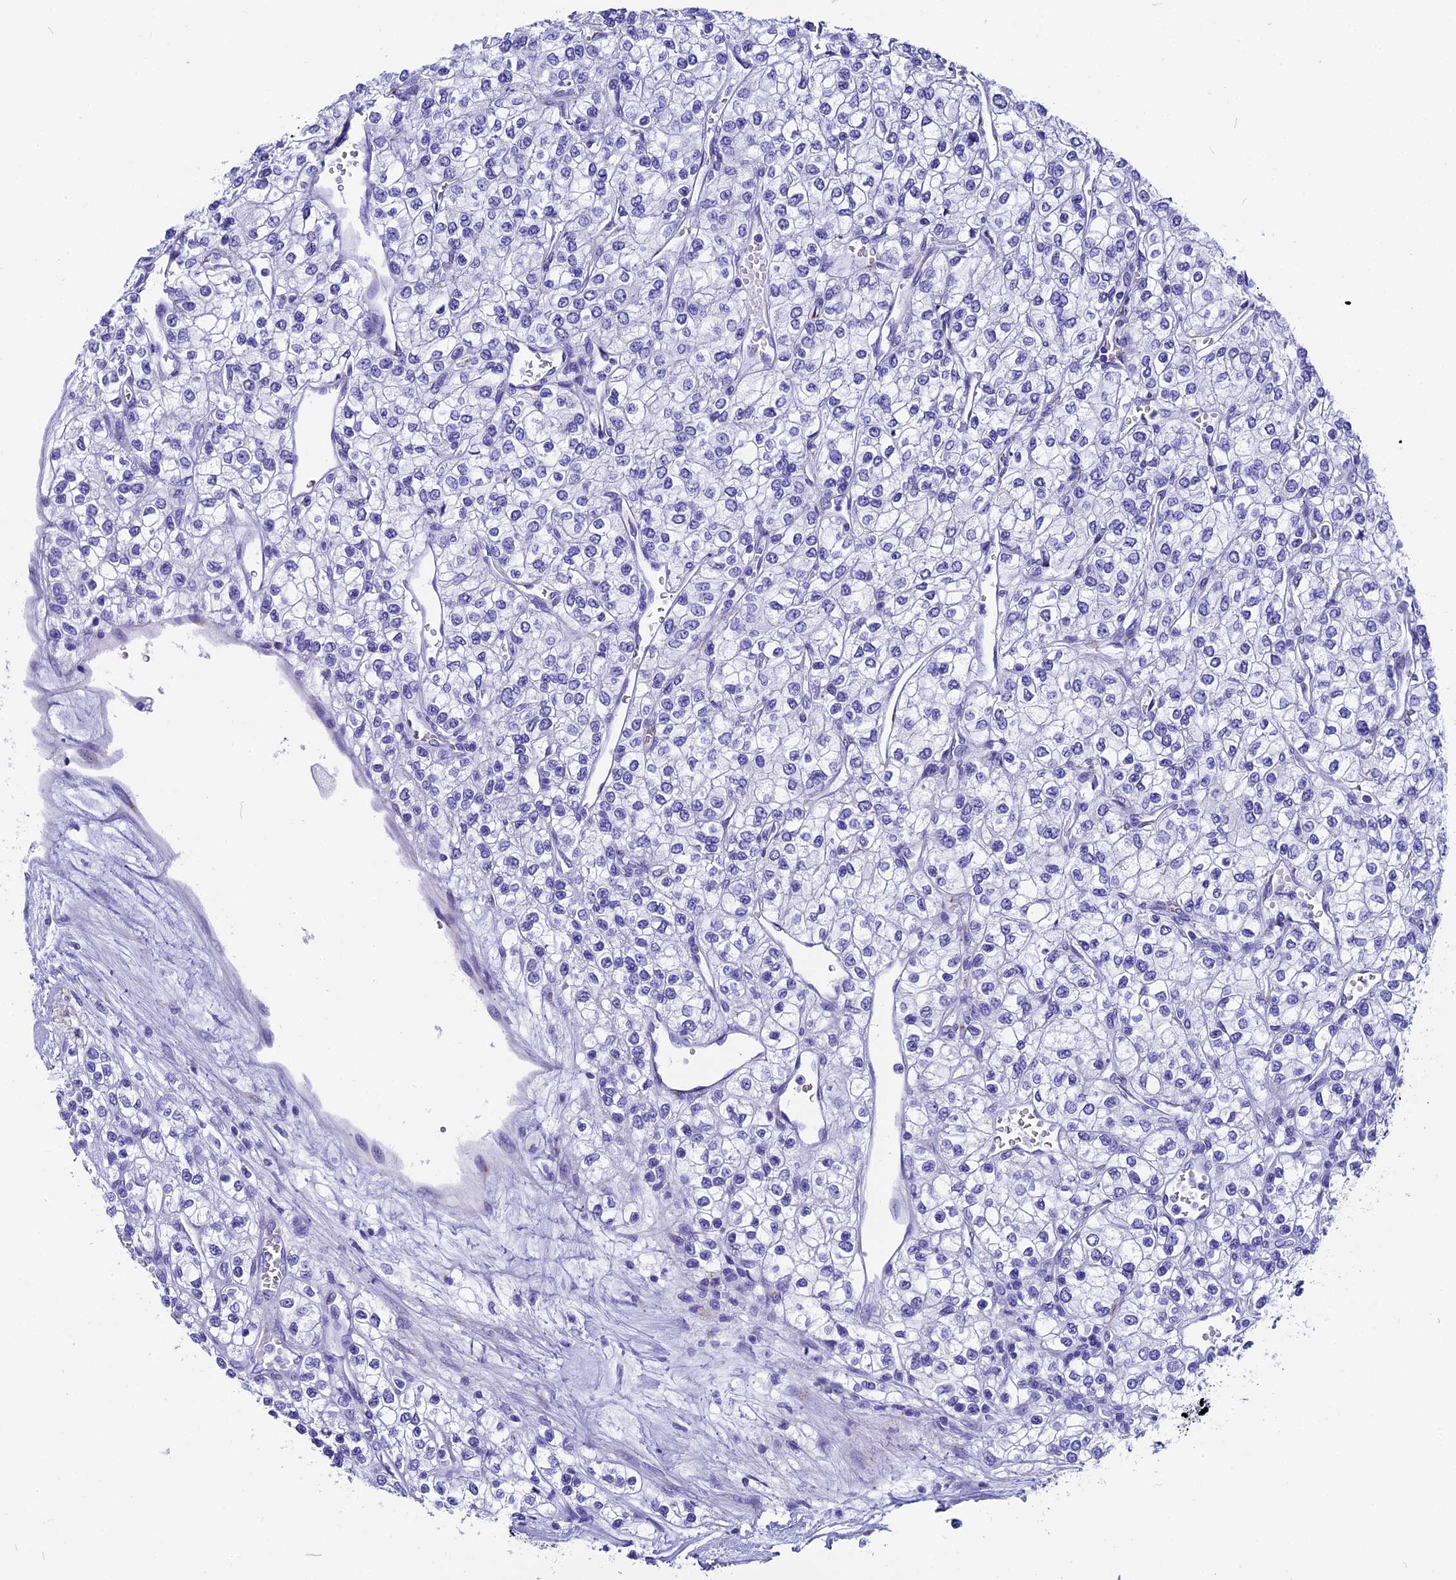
{"staining": {"intensity": "negative", "quantity": "none", "location": "none"}, "tissue": "renal cancer", "cell_type": "Tumor cells", "image_type": "cancer", "snomed": [{"axis": "morphology", "description": "Adenocarcinoma, NOS"}, {"axis": "topography", "description": "Kidney"}], "caption": "High power microscopy image of an immunohistochemistry image of adenocarcinoma (renal), revealing no significant positivity in tumor cells.", "gene": "AP3B2", "patient": {"sex": "male", "age": 80}}